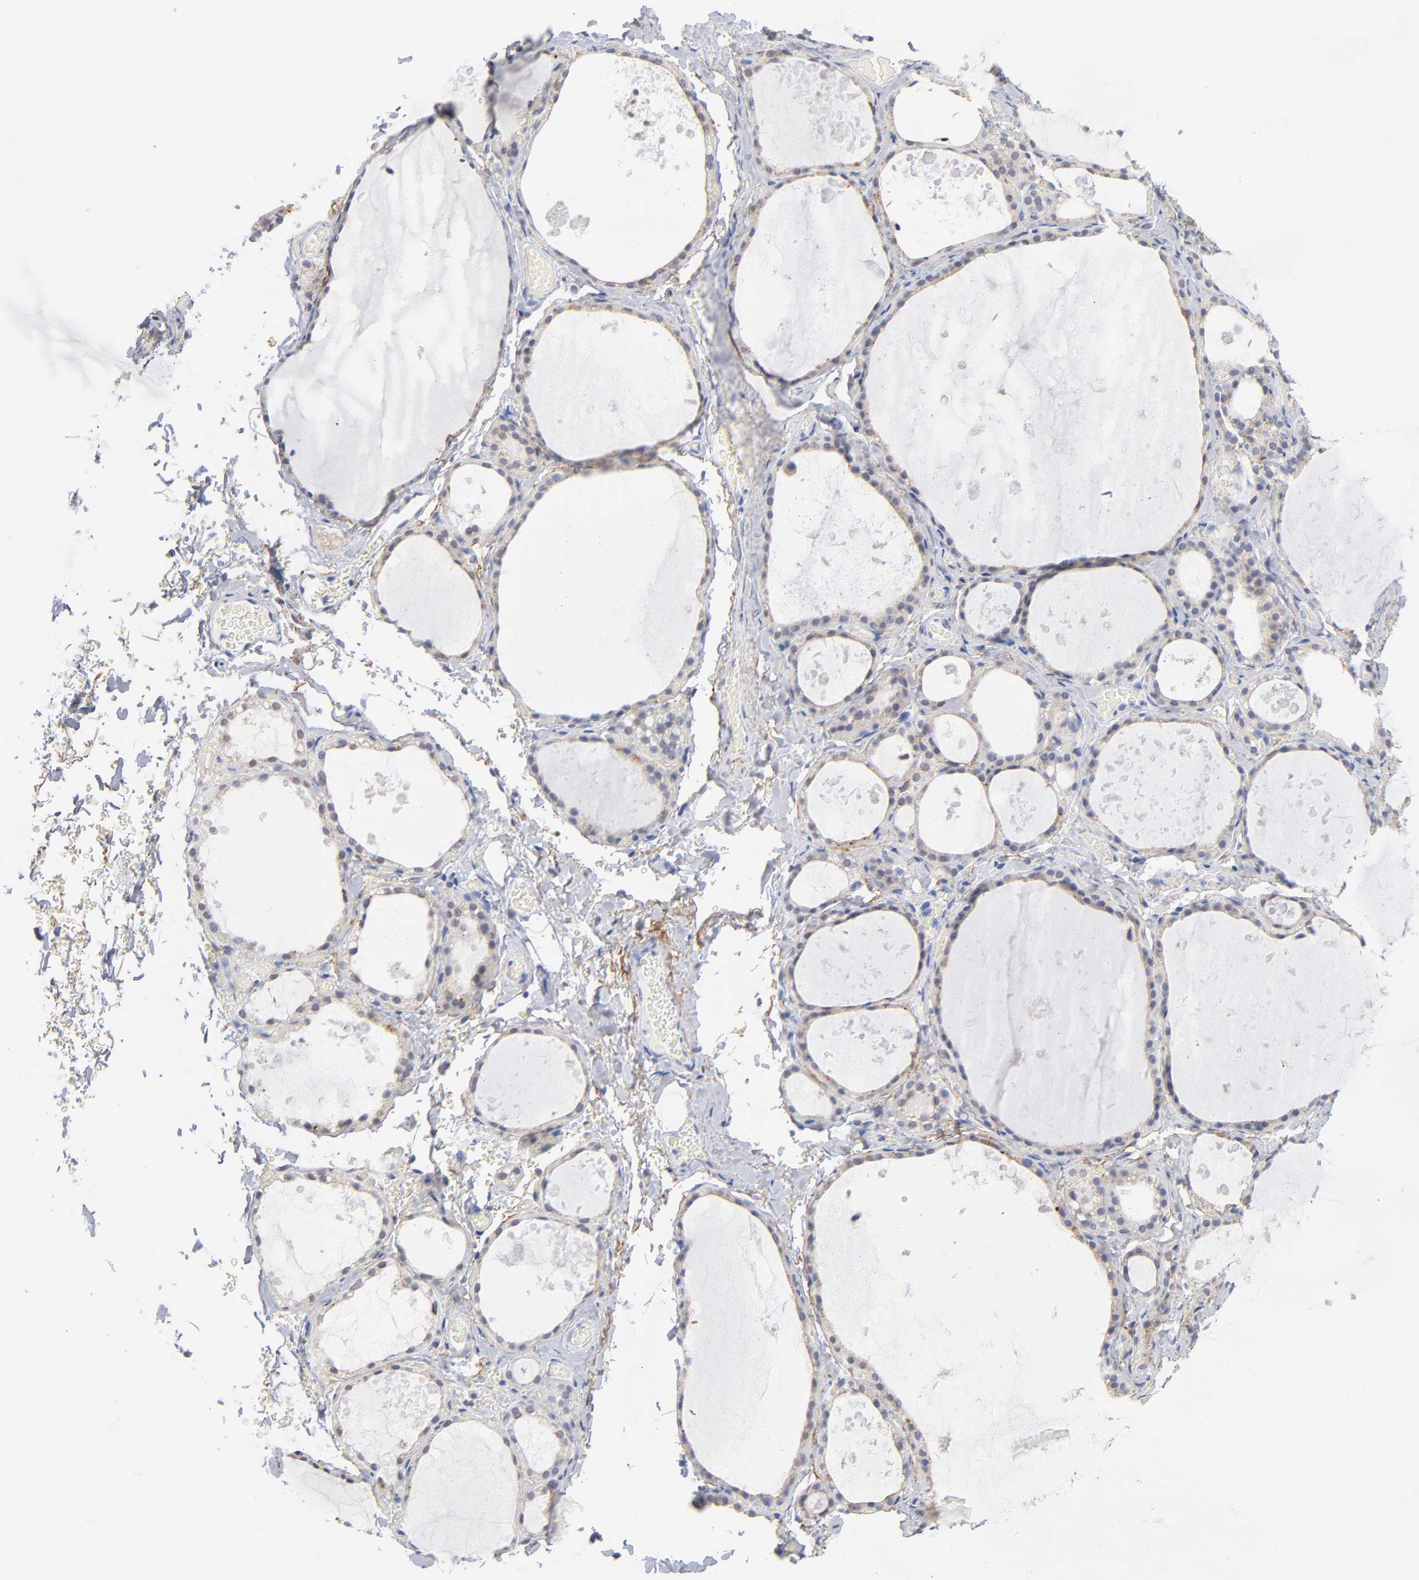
{"staining": {"intensity": "weak", "quantity": "25%-75%", "location": "cytoplasmic/membranous"}, "tissue": "thyroid gland", "cell_type": "Glandular cells", "image_type": "normal", "snomed": [{"axis": "morphology", "description": "Normal tissue, NOS"}, {"axis": "topography", "description": "Thyroid gland"}], "caption": "This is an image of IHC staining of normal thyroid gland, which shows weak positivity in the cytoplasmic/membranous of glandular cells.", "gene": "LTBP2", "patient": {"sex": "male", "age": 61}}